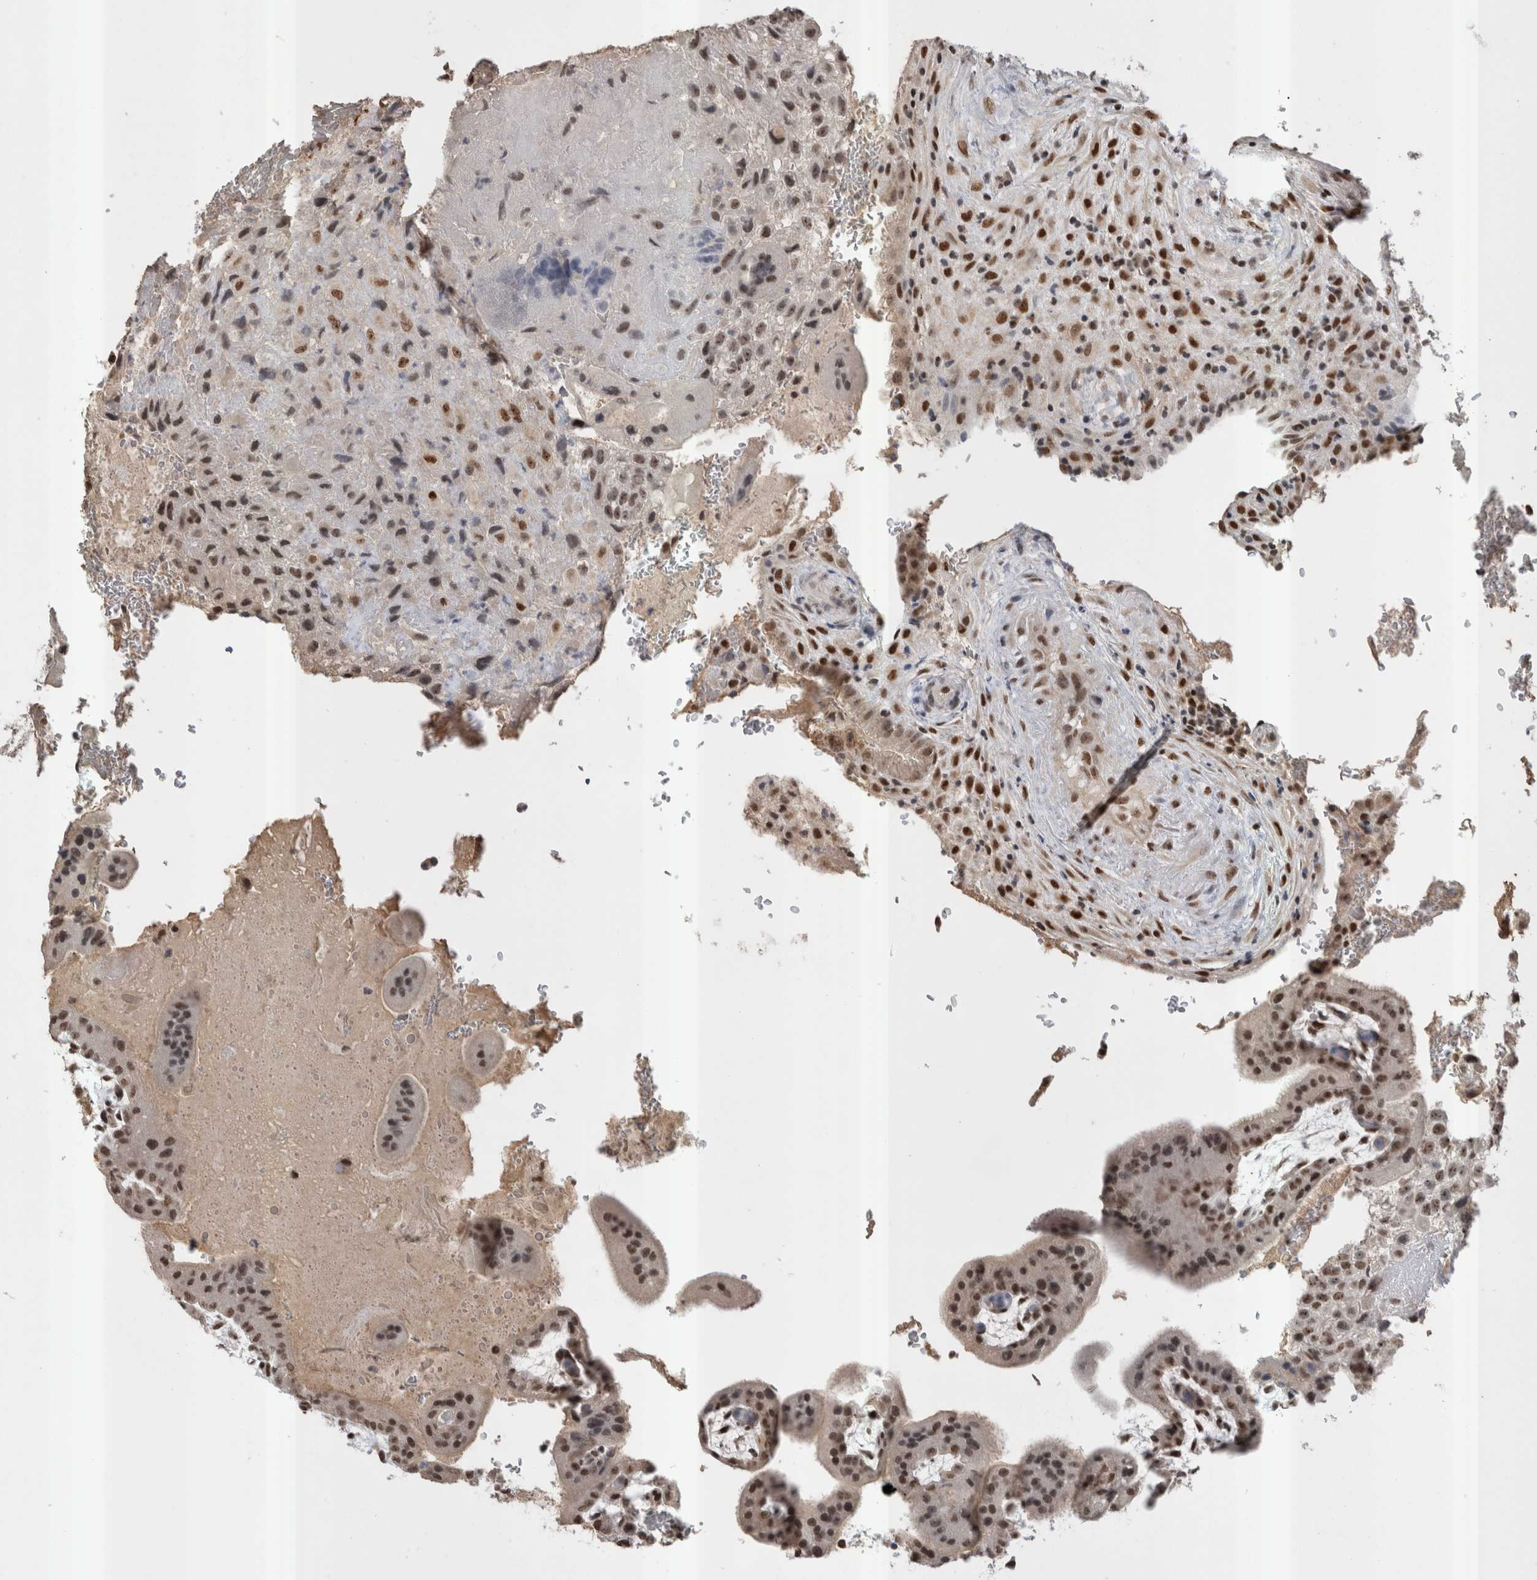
{"staining": {"intensity": "moderate", "quantity": ">75%", "location": "nuclear"}, "tissue": "placenta", "cell_type": "Decidual cells", "image_type": "normal", "snomed": [{"axis": "morphology", "description": "Normal tissue, NOS"}, {"axis": "topography", "description": "Placenta"}], "caption": "A photomicrograph of human placenta stained for a protein exhibits moderate nuclear brown staining in decidual cells. The staining was performed using DAB, with brown indicating positive protein expression. Nuclei are stained blue with hematoxylin.", "gene": "DAXX", "patient": {"sex": "female", "age": 35}}